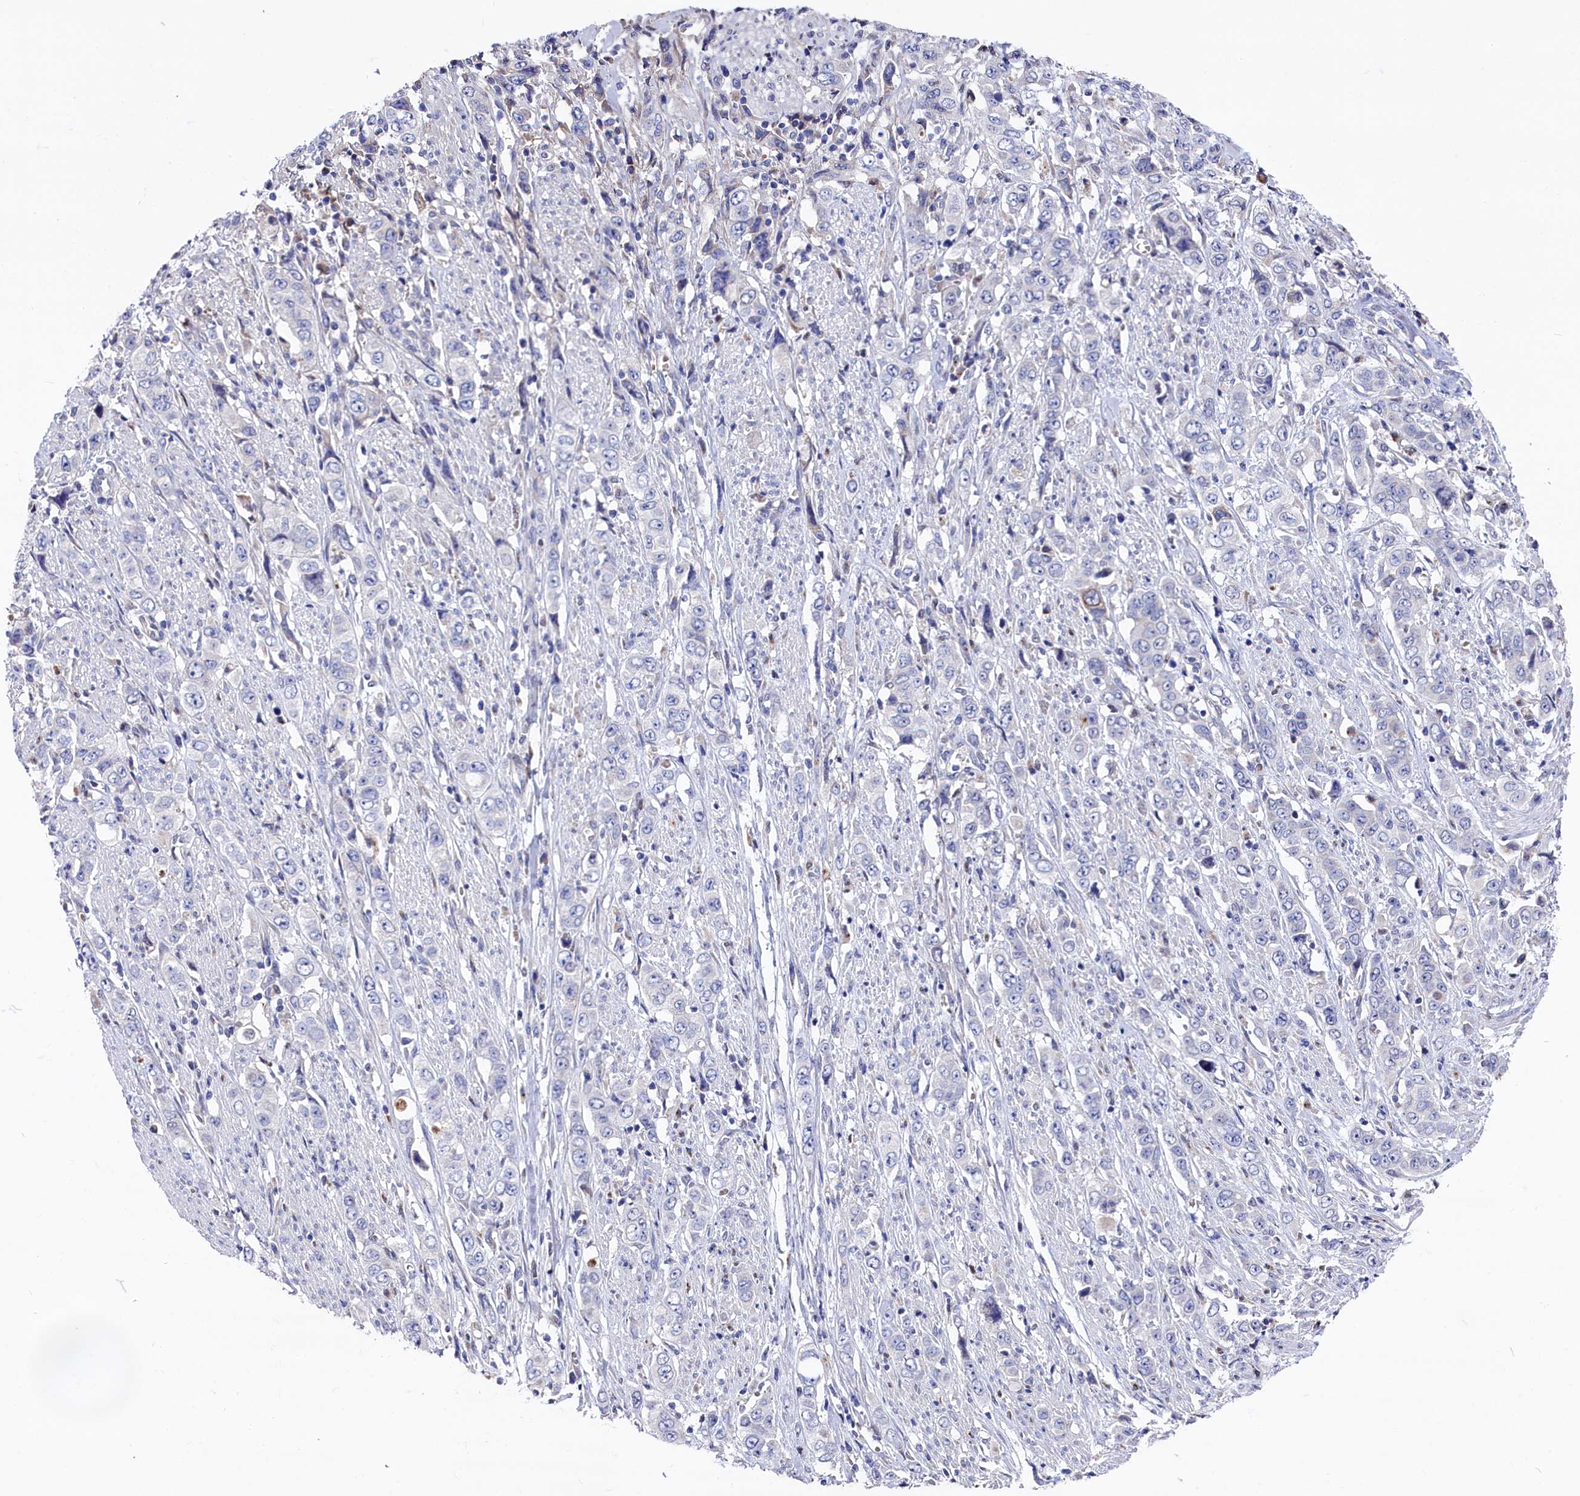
{"staining": {"intensity": "negative", "quantity": "none", "location": "none"}, "tissue": "stomach cancer", "cell_type": "Tumor cells", "image_type": "cancer", "snomed": [{"axis": "morphology", "description": "Adenocarcinoma, NOS"}, {"axis": "topography", "description": "Stomach, upper"}], "caption": "Protein analysis of stomach cancer (adenocarcinoma) displays no significant expression in tumor cells.", "gene": "GPR108", "patient": {"sex": "male", "age": 62}}